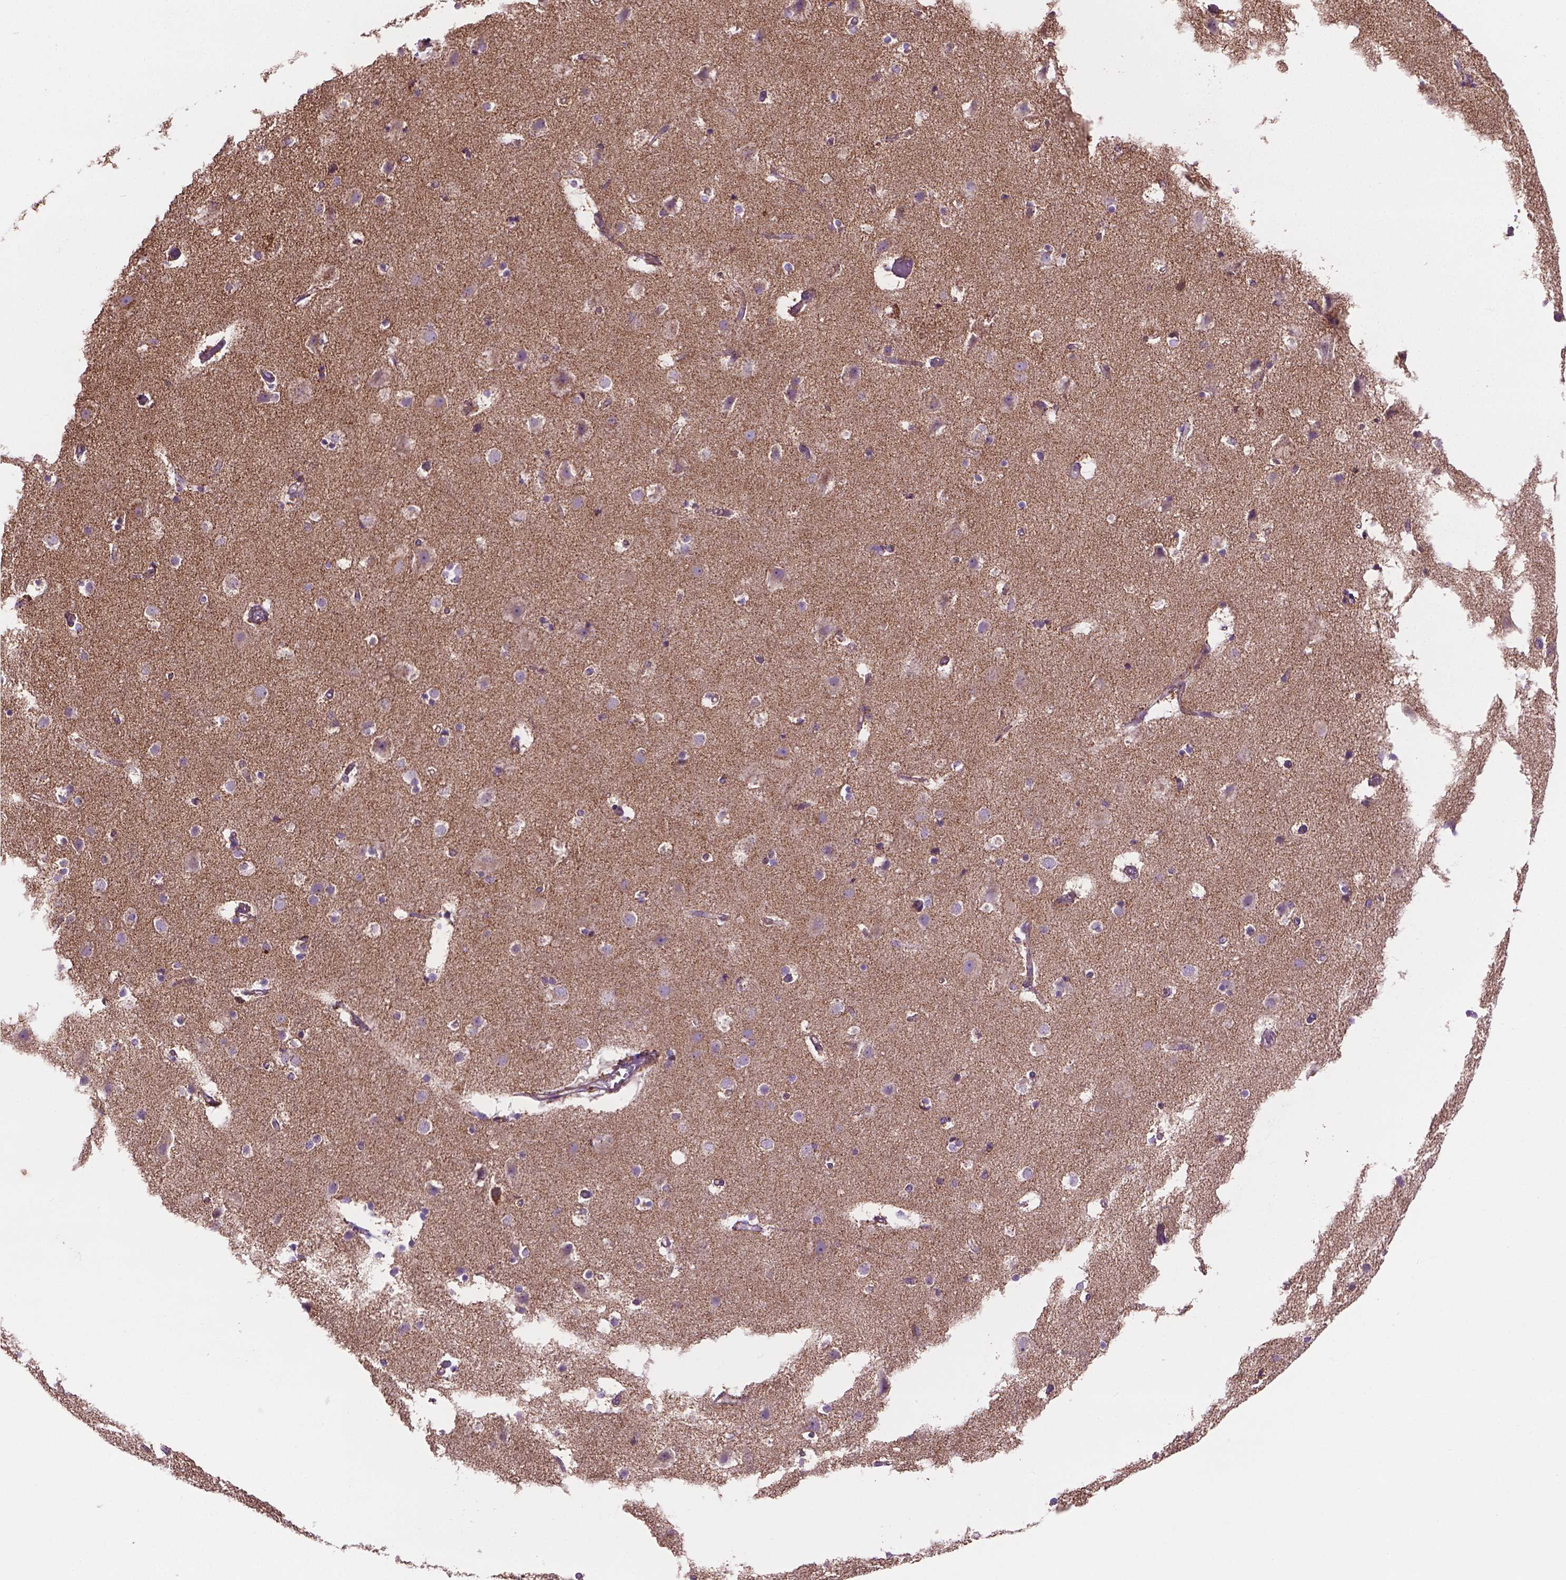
{"staining": {"intensity": "moderate", "quantity": ">75%", "location": "cytoplasmic/membranous"}, "tissue": "cerebral cortex", "cell_type": "Endothelial cells", "image_type": "normal", "snomed": [{"axis": "morphology", "description": "Normal tissue, NOS"}, {"axis": "topography", "description": "Cerebral cortex"}], "caption": "Brown immunohistochemical staining in unremarkable human cerebral cortex demonstrates moderate cytoplasmic/membranous positivity in about >75% of endothelial cells.", "gene": "PIBF1", "patient": {"sex": "female", "age": 52}}